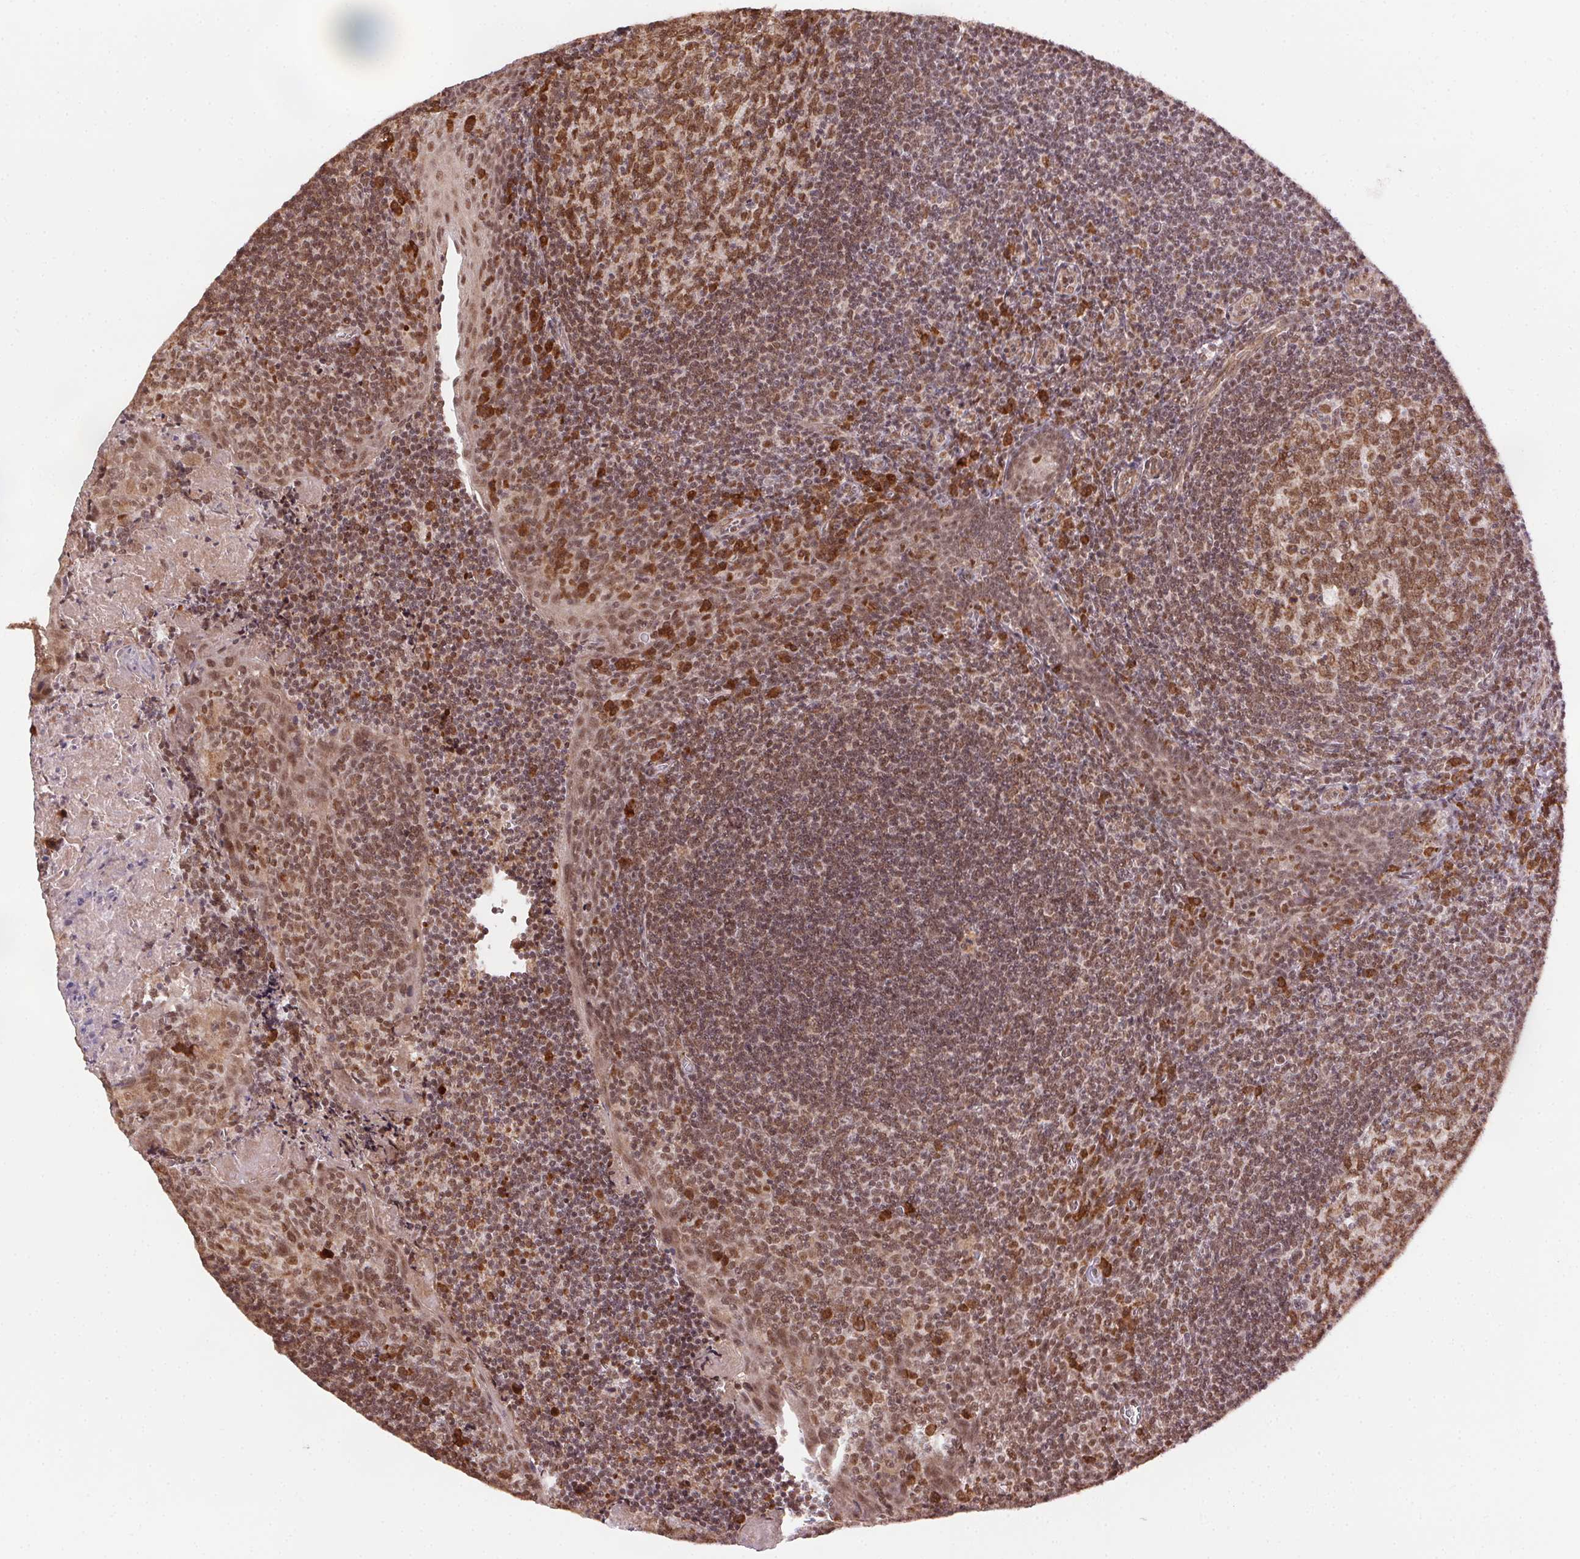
{"staining": {"intensity": "moderate", "quantity": ">75%", "location": "nuclear"}, "tissue": "tonsil", "cell_type": "Germinal center cells", "image_type": "normal", "snomed": [{"axis": "morphology", "description": "Normal tissue, NOS"}, {"axis": "morphology", "description": "Inflammation, NOS"}, {"axis": "topography", "description": "Tonsil"}], "caption": "Immunohistochemical staining of unremarkable human tonsil shows moderate nuclear protein expression in about >75% of germinal center cells.", "gene": "TREML4", "patient": {"sex": "female", "age": 31}}